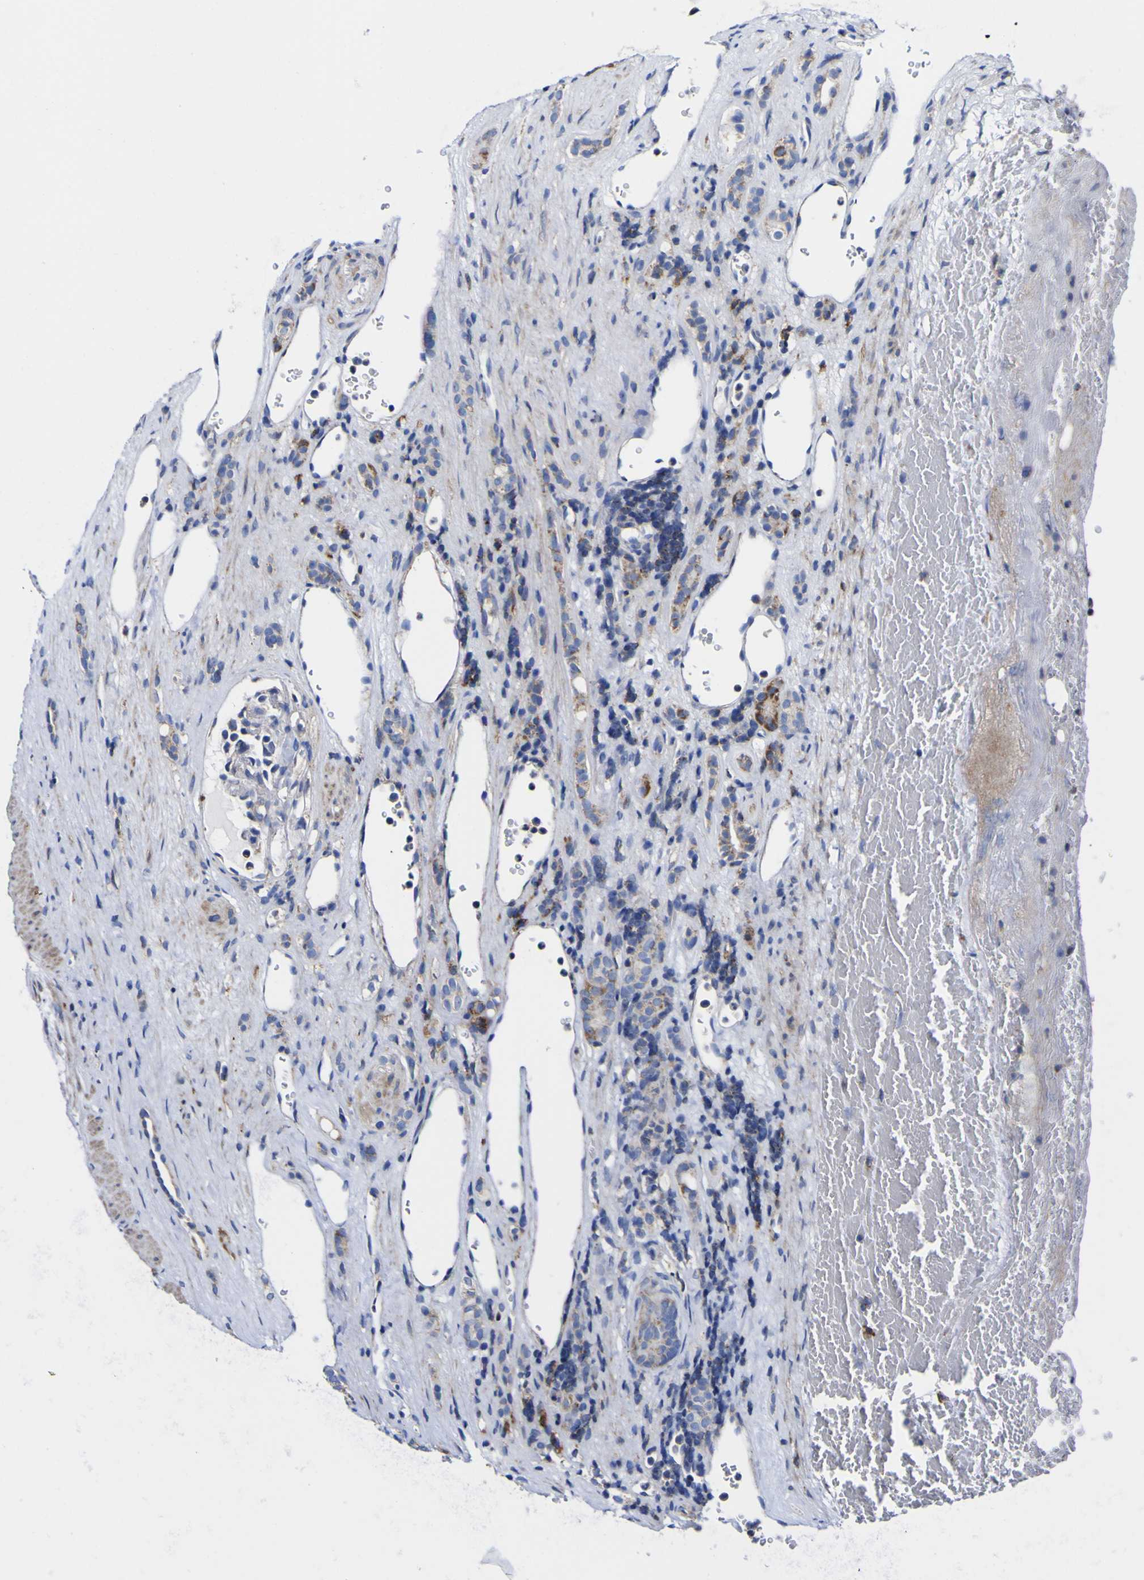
{"staining": {"intensity": "moderate", "quantity": "<25%", "location": "cytoplasmic/membranous"}, "tissue": "renal cancer", "cell_type": "Tumor cells", "image_type": "cancer", "snomed": [{"axis": "morphology", "description": "Adenocarcinoma, NOS"}, {"axis": "topography", "description": "Kidney"}], "caption": "This histopathology image reveals renal cancer (adenocarcinoma) stained with immunohistochemistry (IHC) to label a protein in brown. The cytoplasmic/membranous of tumor cells show moderate positivity for the protein. Nuclei are counter-stained blue.", "gene": "CCDC90B", "patient": {"sex": "female", "age": 69}}